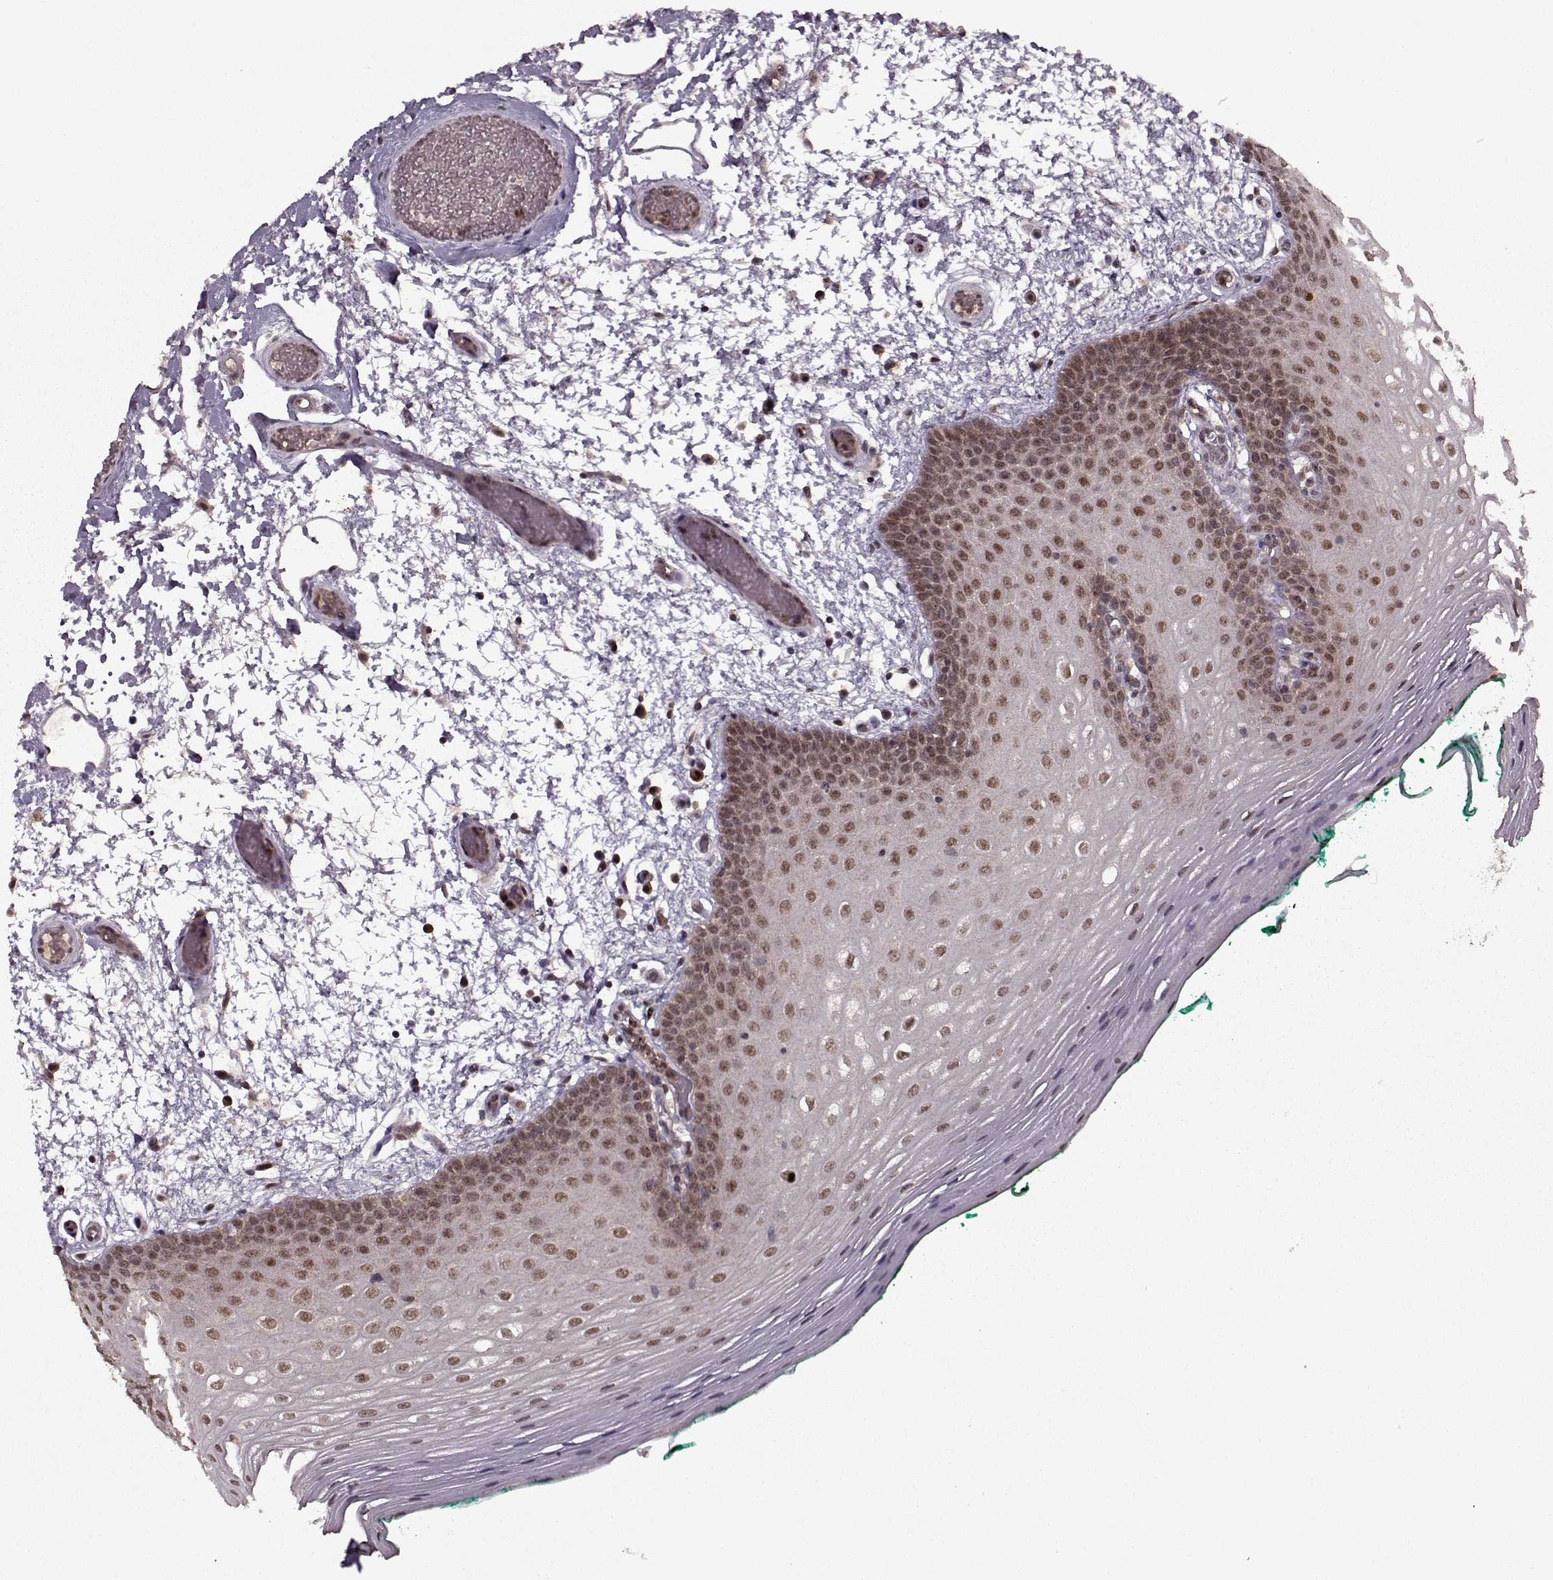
{"staining": {"intensity": "moderate", "quantity": ">75%", "location": "nuclear"}, "tissue": "oral mucosa", "cell_type": "Squamous epithelial cells", "image_type": "normal", "snomed": [{"axis": "morphology", "description": "Normal tissue, NOS"}, {"axis": "morphology", "description": "Squamous cell carcinoma, NOS"}, {"axis": "topography", "description": "Oral tissue"}, {"axis": "topography", "description": "Head-Neck"}], "caption": "Protein positivity by IHC exhibits moderate nuclear positivity in about >75% of squamous epithelial cells in unremarkable oral mucosa. Ihc stains the protein of interest in brown and the nuclei are stained blue.", "gene": "PSMA7", "patient": {"sex": "male", "age": 78}}